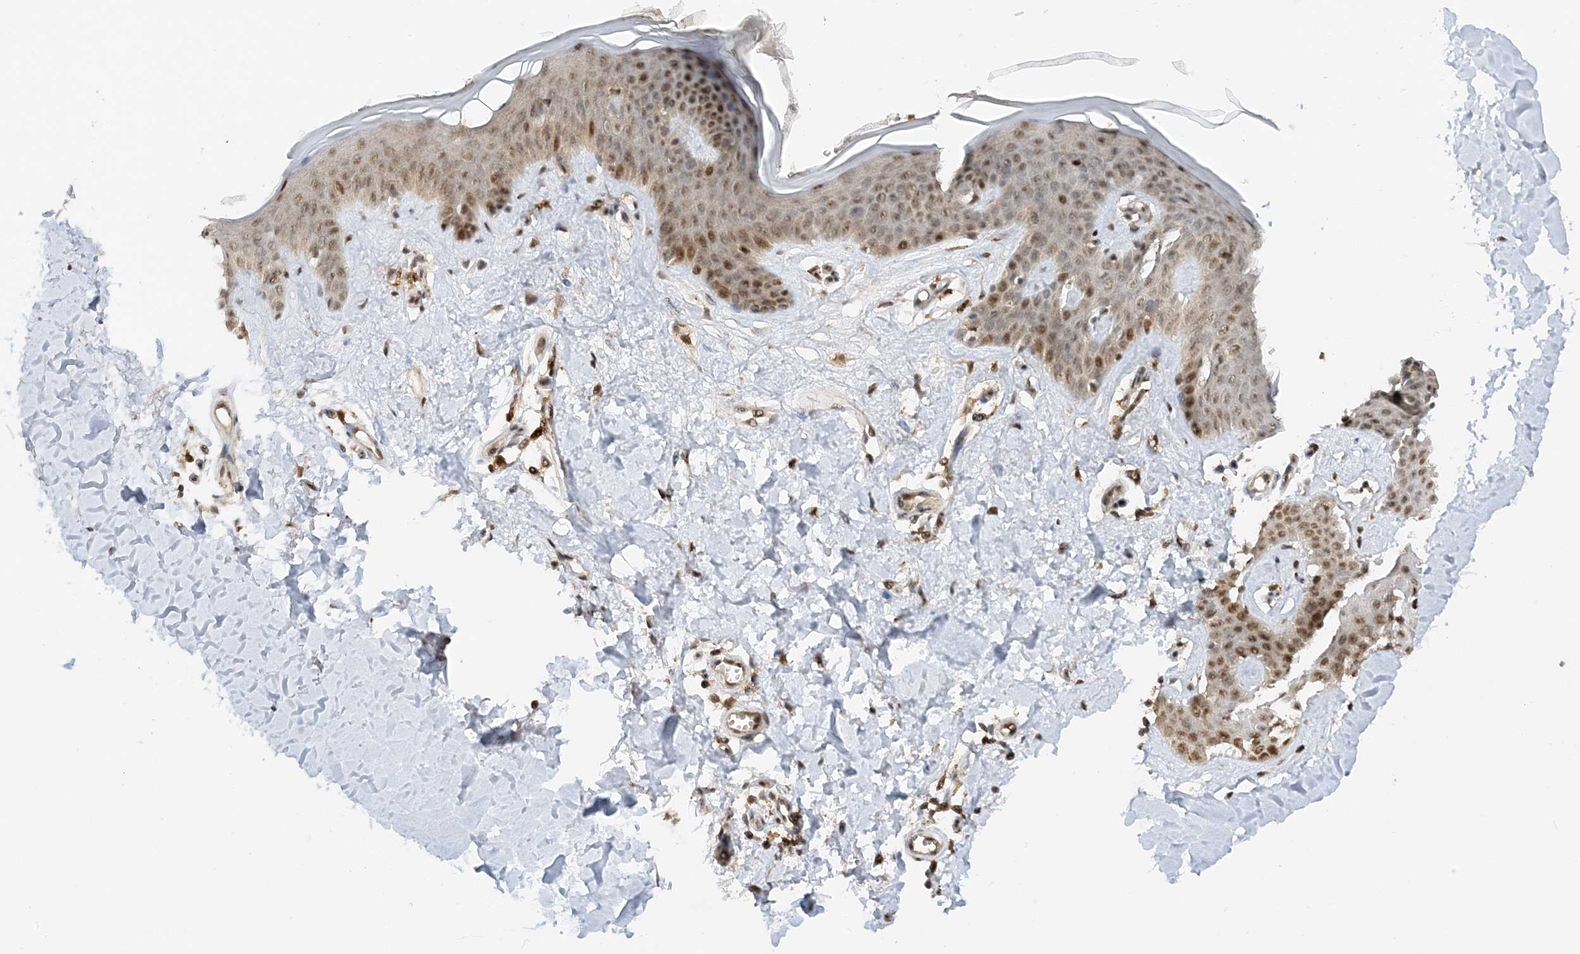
{"staining": {"intensity": "moderate", "quantity": ">75%", "location": "nuclear"}, "tissue": "skin", "cell_type": "Fibroblasts", "image_type": "normal", "snomed": [{"axis": "morphology", "description": "Normal tissue, NOS"}, {"axis": "topography", "description": "Skin"}], "caption": "Moderate nuclear expression is present in approximately >75% of fibroblasts in benign skin.", "gene": "TATDN3", "patient": {"sex": "female", "age": 64}}